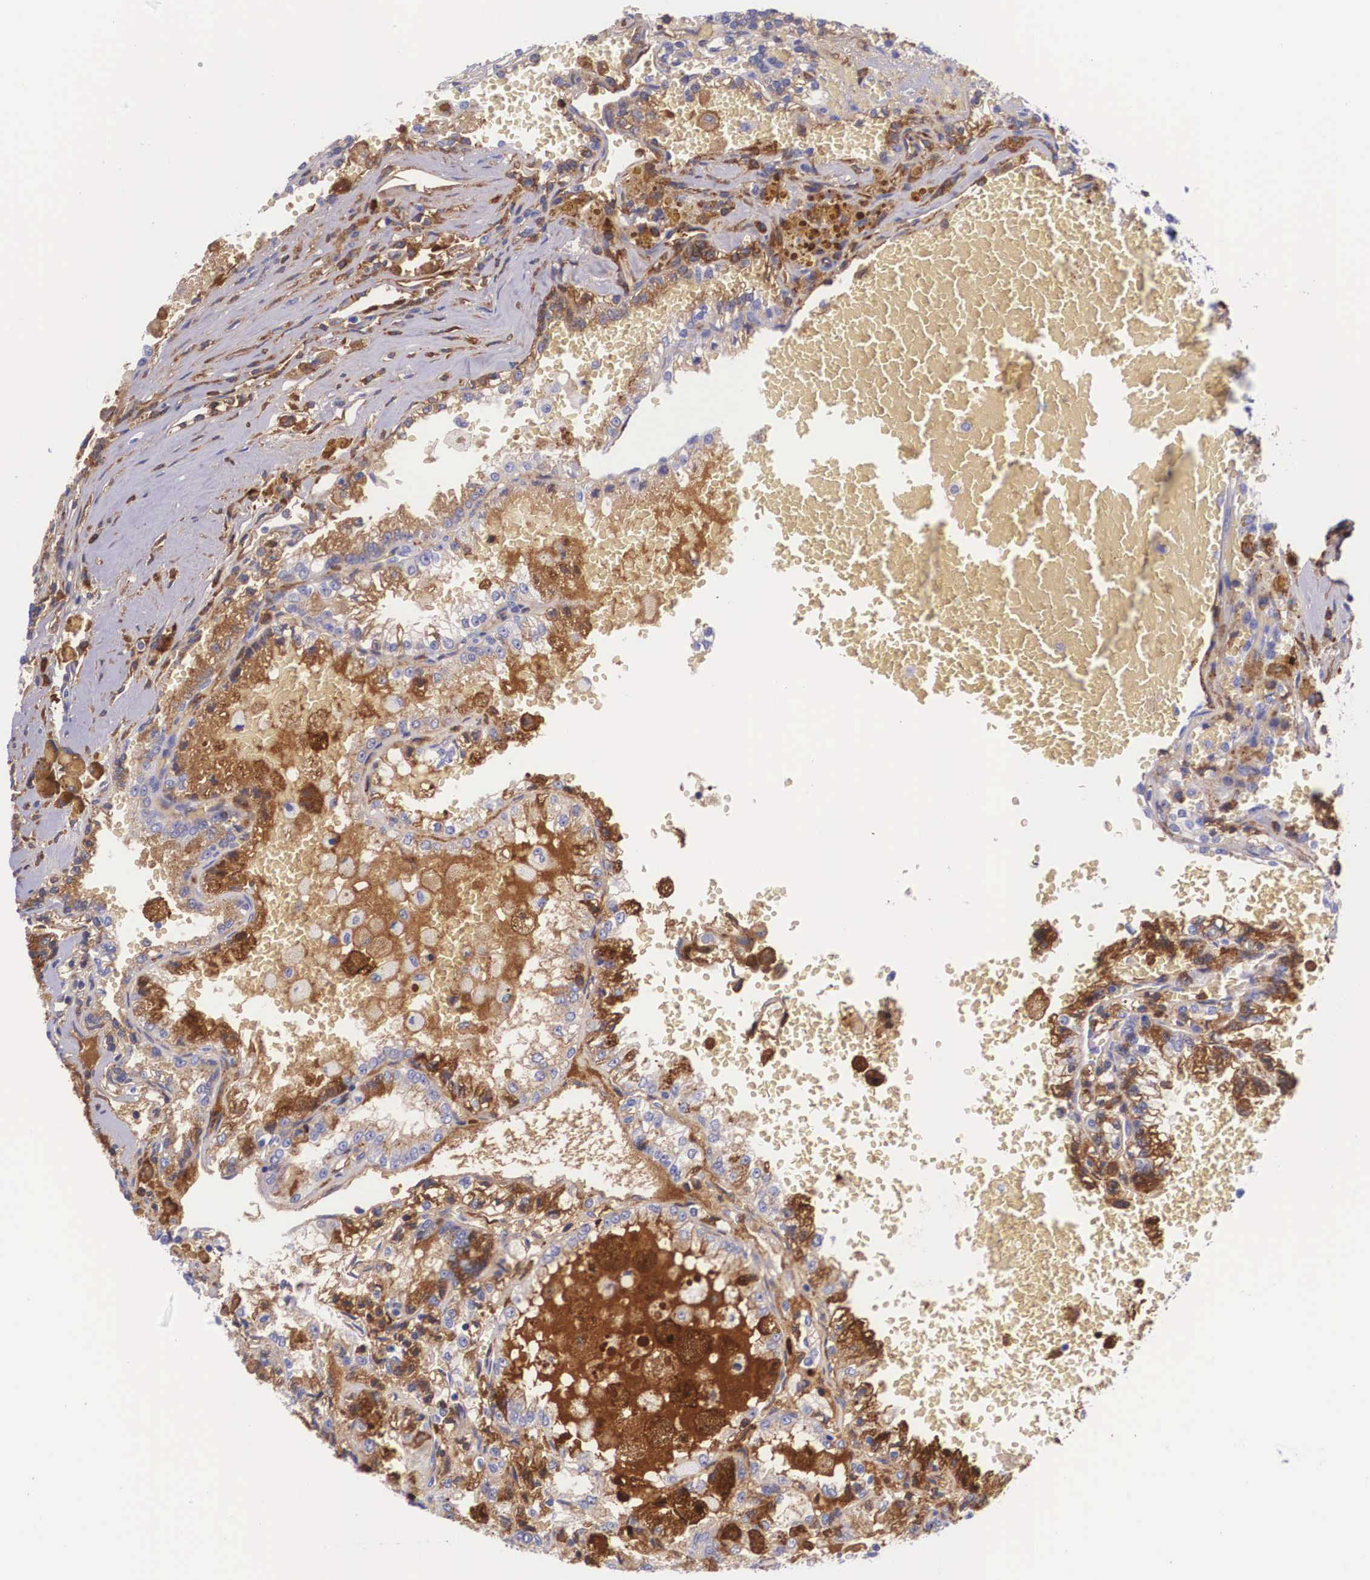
{"staining": {"intensity": "negative", "quantity": "none", "location": "none"}, "tissue": "renal cancer", "cell_type": "Tumor cells", "image_type": "cancer", "snomed": [{"axis": "morphology", "description": "Adenocarcinoma, NOS"}, {"axis": "topography", "description": "Kidney"}], "caption": "A micrograph of renal cancer stained for a protein reveals no brown staining in tumor cells.", "gene": "PLG", "patient": {"sex": "female", "age": 56}}